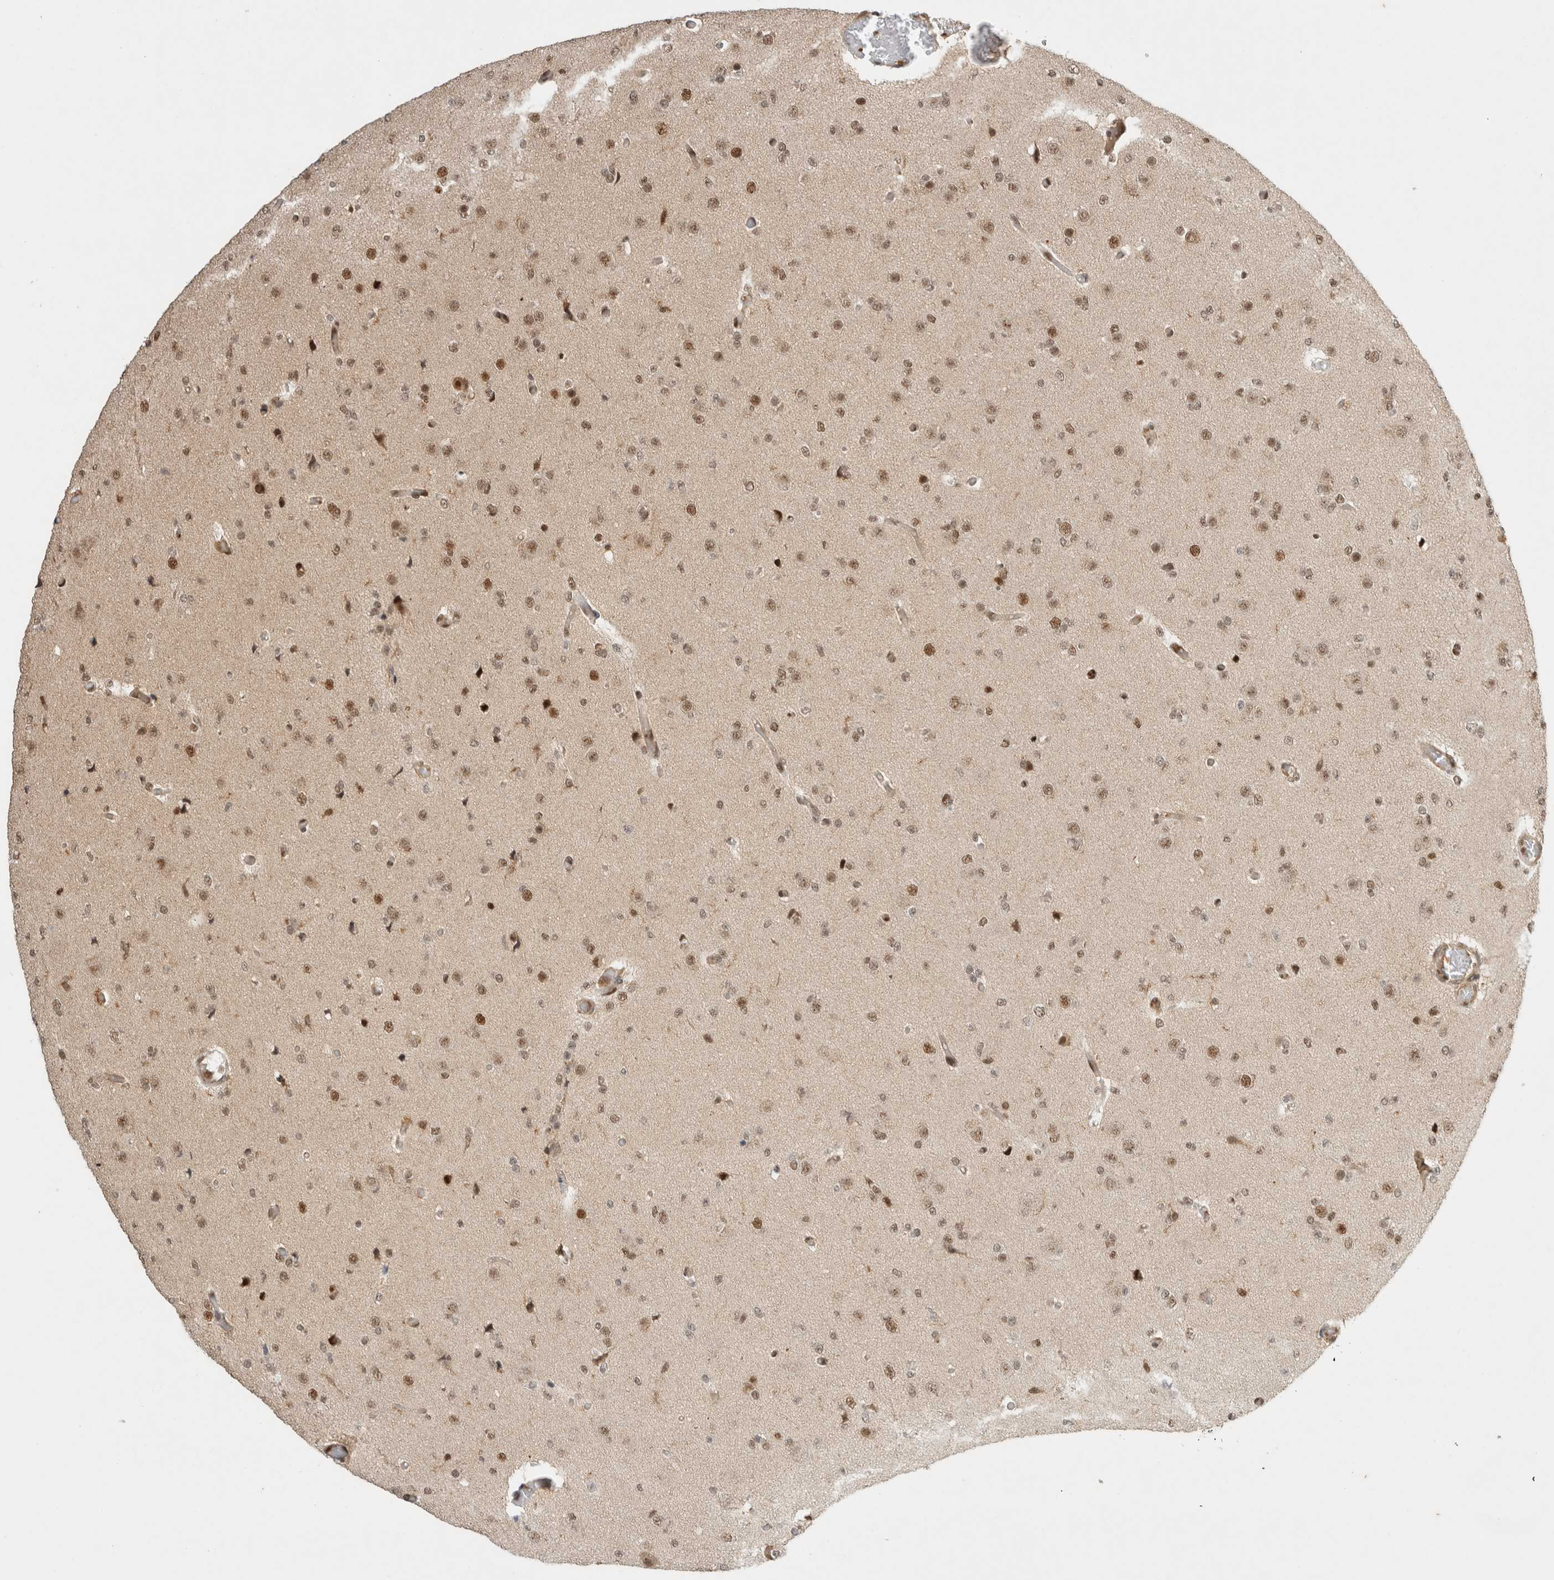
{"staining": {"intensity": "moderate", "quantity": "25%-75%", "location": "nuclear"}, "tissue": "glioma", "cell_type": "Tumor cells", "image_type": "cancer", "snomed": [{"axis": "morphology", "description": "Glioma, malignant, Low grade"}, {"axis": "topography", "description": "Brain"}], "caption": "High-magnification brightfield microscopy of malignant glioma (low-grade) stained with DAB (3,3'-diaminobenzidine) (brown) and counterstained with hematoxylin (blue). tumor cells exhibit moderate nuclear expression is seen in about25%-75% of cells.", "gene": "SNRNP40", "patient": {"sex": "female", "age": 22}}